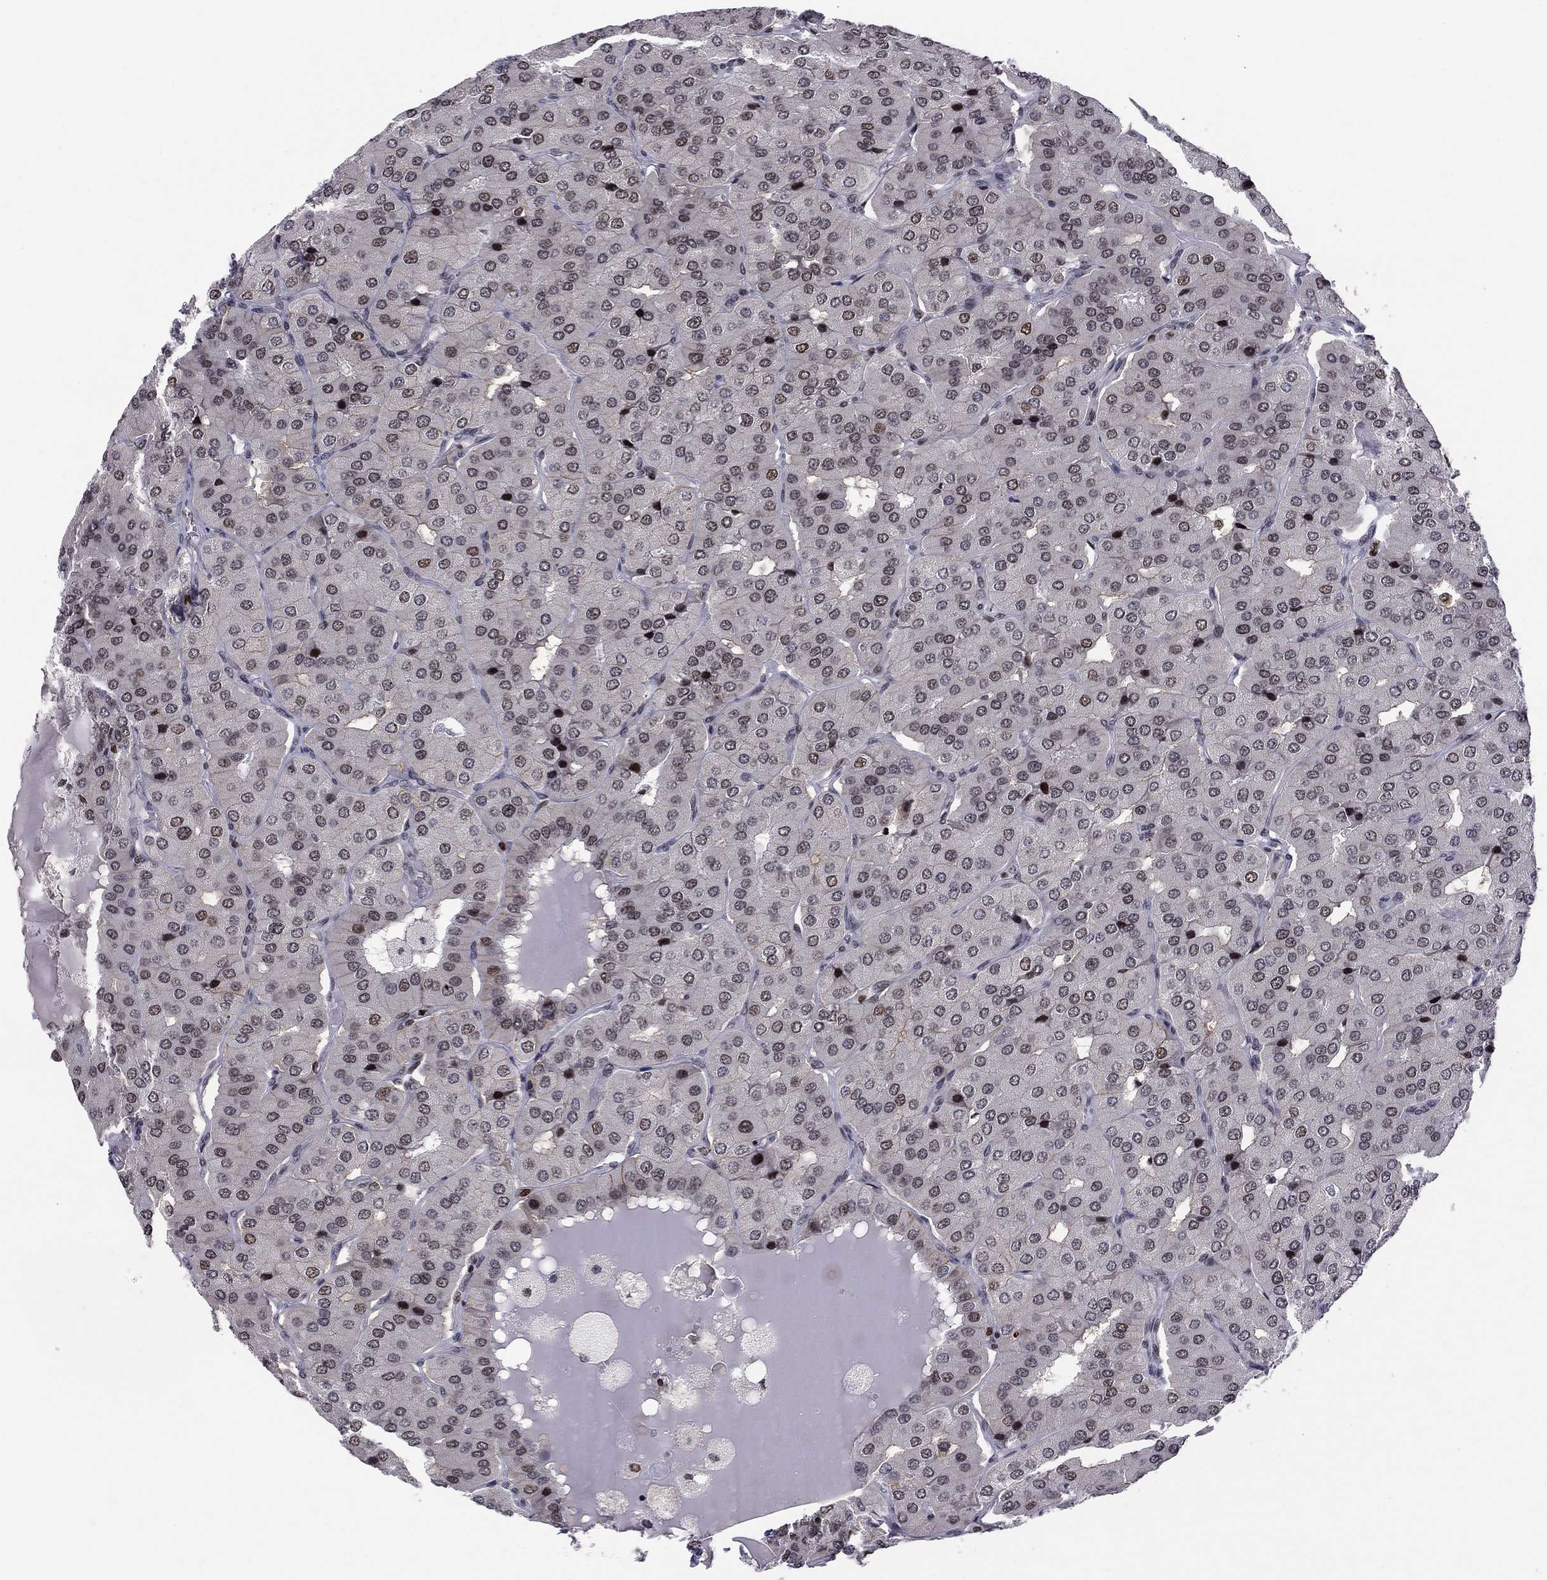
{"staining": {"intensity": "negative", "quantity": "none", "location": "none"}, "tissue": "parathyroid gland", "cell_type": "Glandular cells", "image_type": "normal", "snomed": [{"axis": "morphology", "description": "Normal tissue, NOS"}, {"axis": "morphology", "description": "Adenoma, NOS"}, {"axis": "topography", "description": "Parathyroid gland"}], "caption": "Immunohistochemical staining of benign parathyroid gland shows no significant positivity in glandular cells. (Stains: DAB (3,3'-diaminobenzidine) immunohistochemistry (IHC) with hematoxylin counter stain, Microscopy: brightfield microscopy at high magnification).", "gene": "RNASEH2C", "patient": {"sex": "female", "age": 86}}